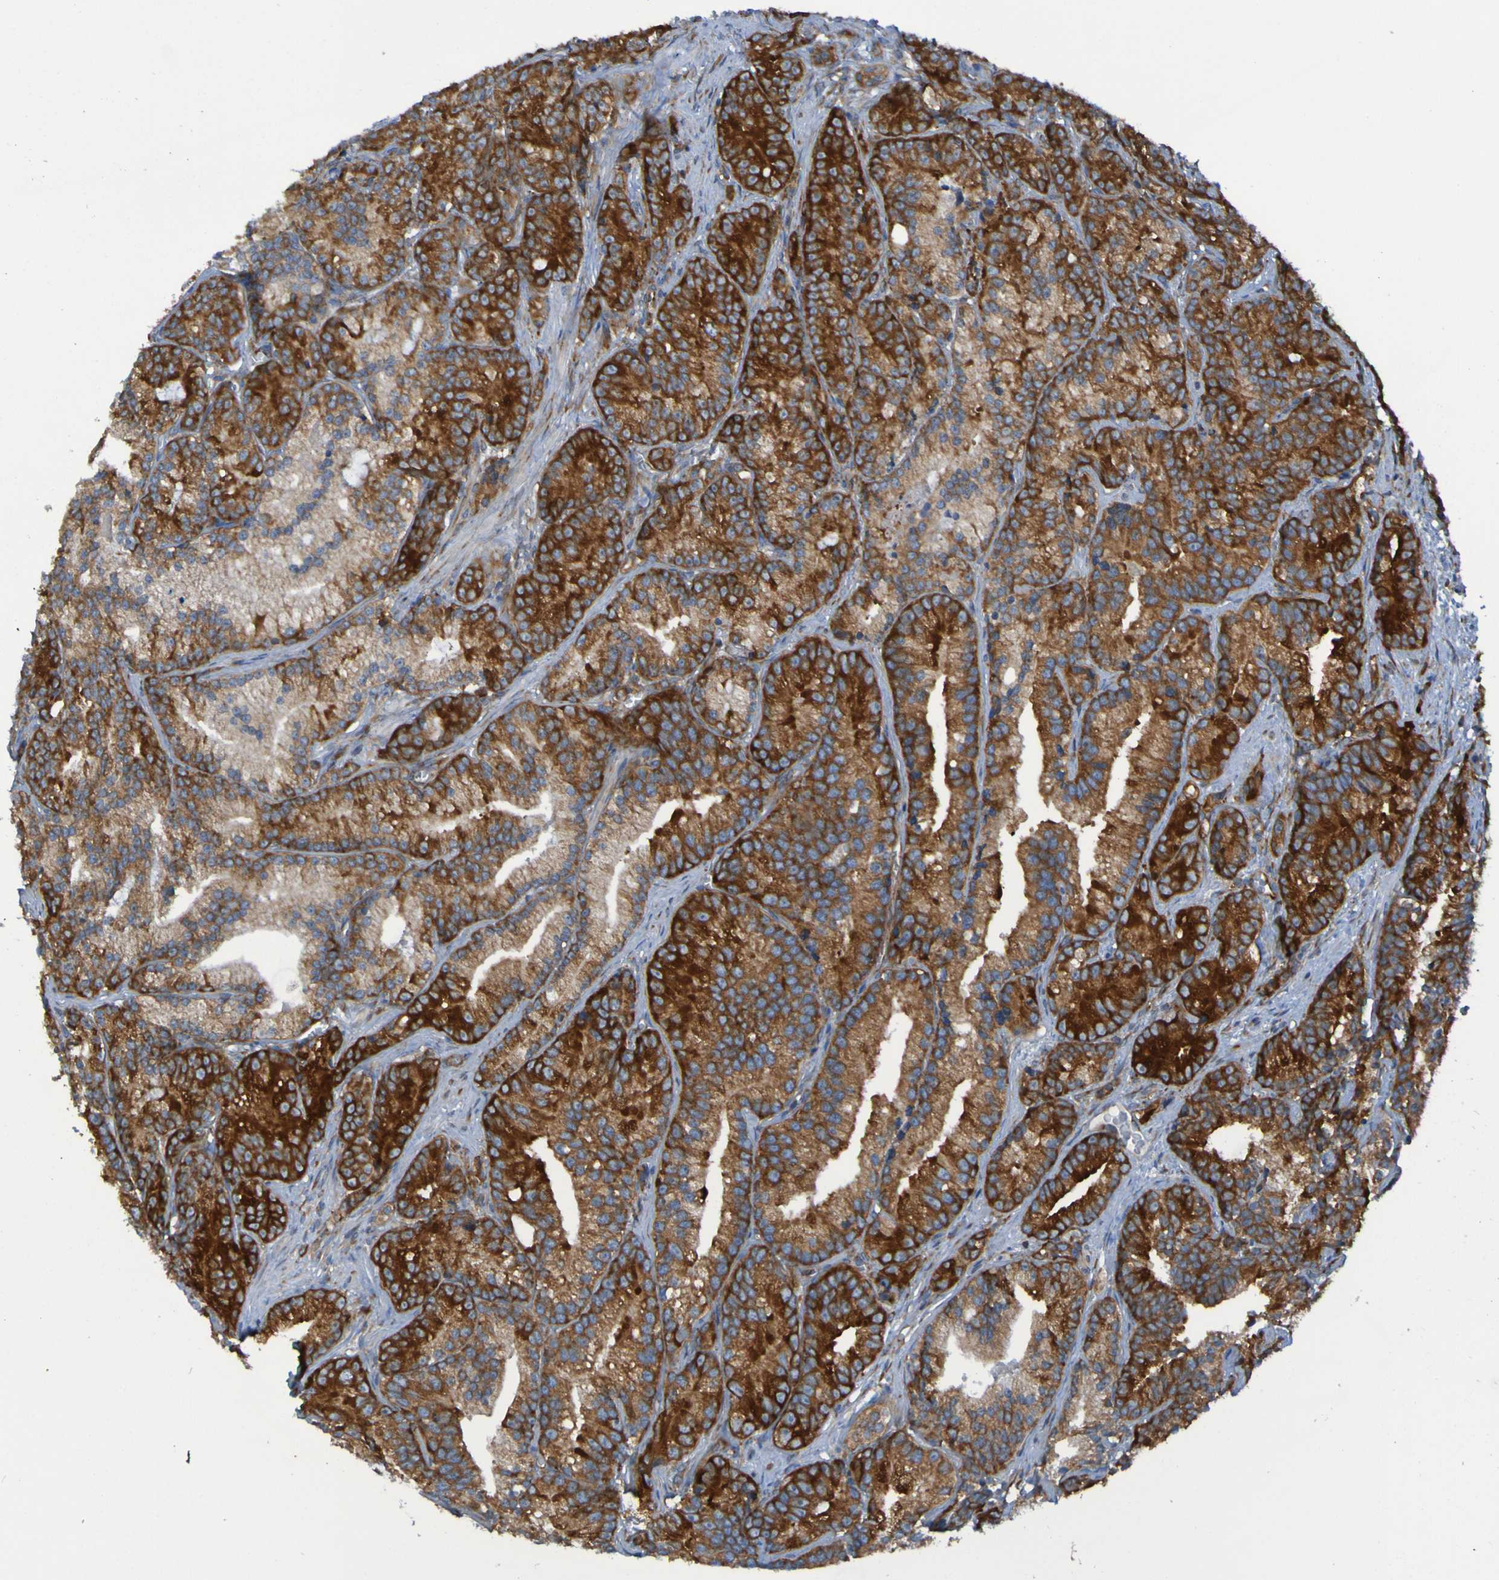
{"staining": {"intensity": "strong", "quantity": ">75%", "location": "cytoplasmic/membranous"}, "tissue": "prostate cancer", "cell_type": "Tumor cells", "image_type": "cancer", "snomed": [{"axis": "morphology", "description": "Adenocarcinoma, Low grade"}, {"axis": "topography", "description": "Prostate"}], "caption": "DAB (3,3'-diaminobenzidine) immunohistochemical staining of human prostate adenocarcinoma (low-grade) demonstrates strong cytoplasmic/membranous protein expression in about >75% of tumor cells.", "gene": "RPL10", "patient": {"sex": "male", "age": 89}}